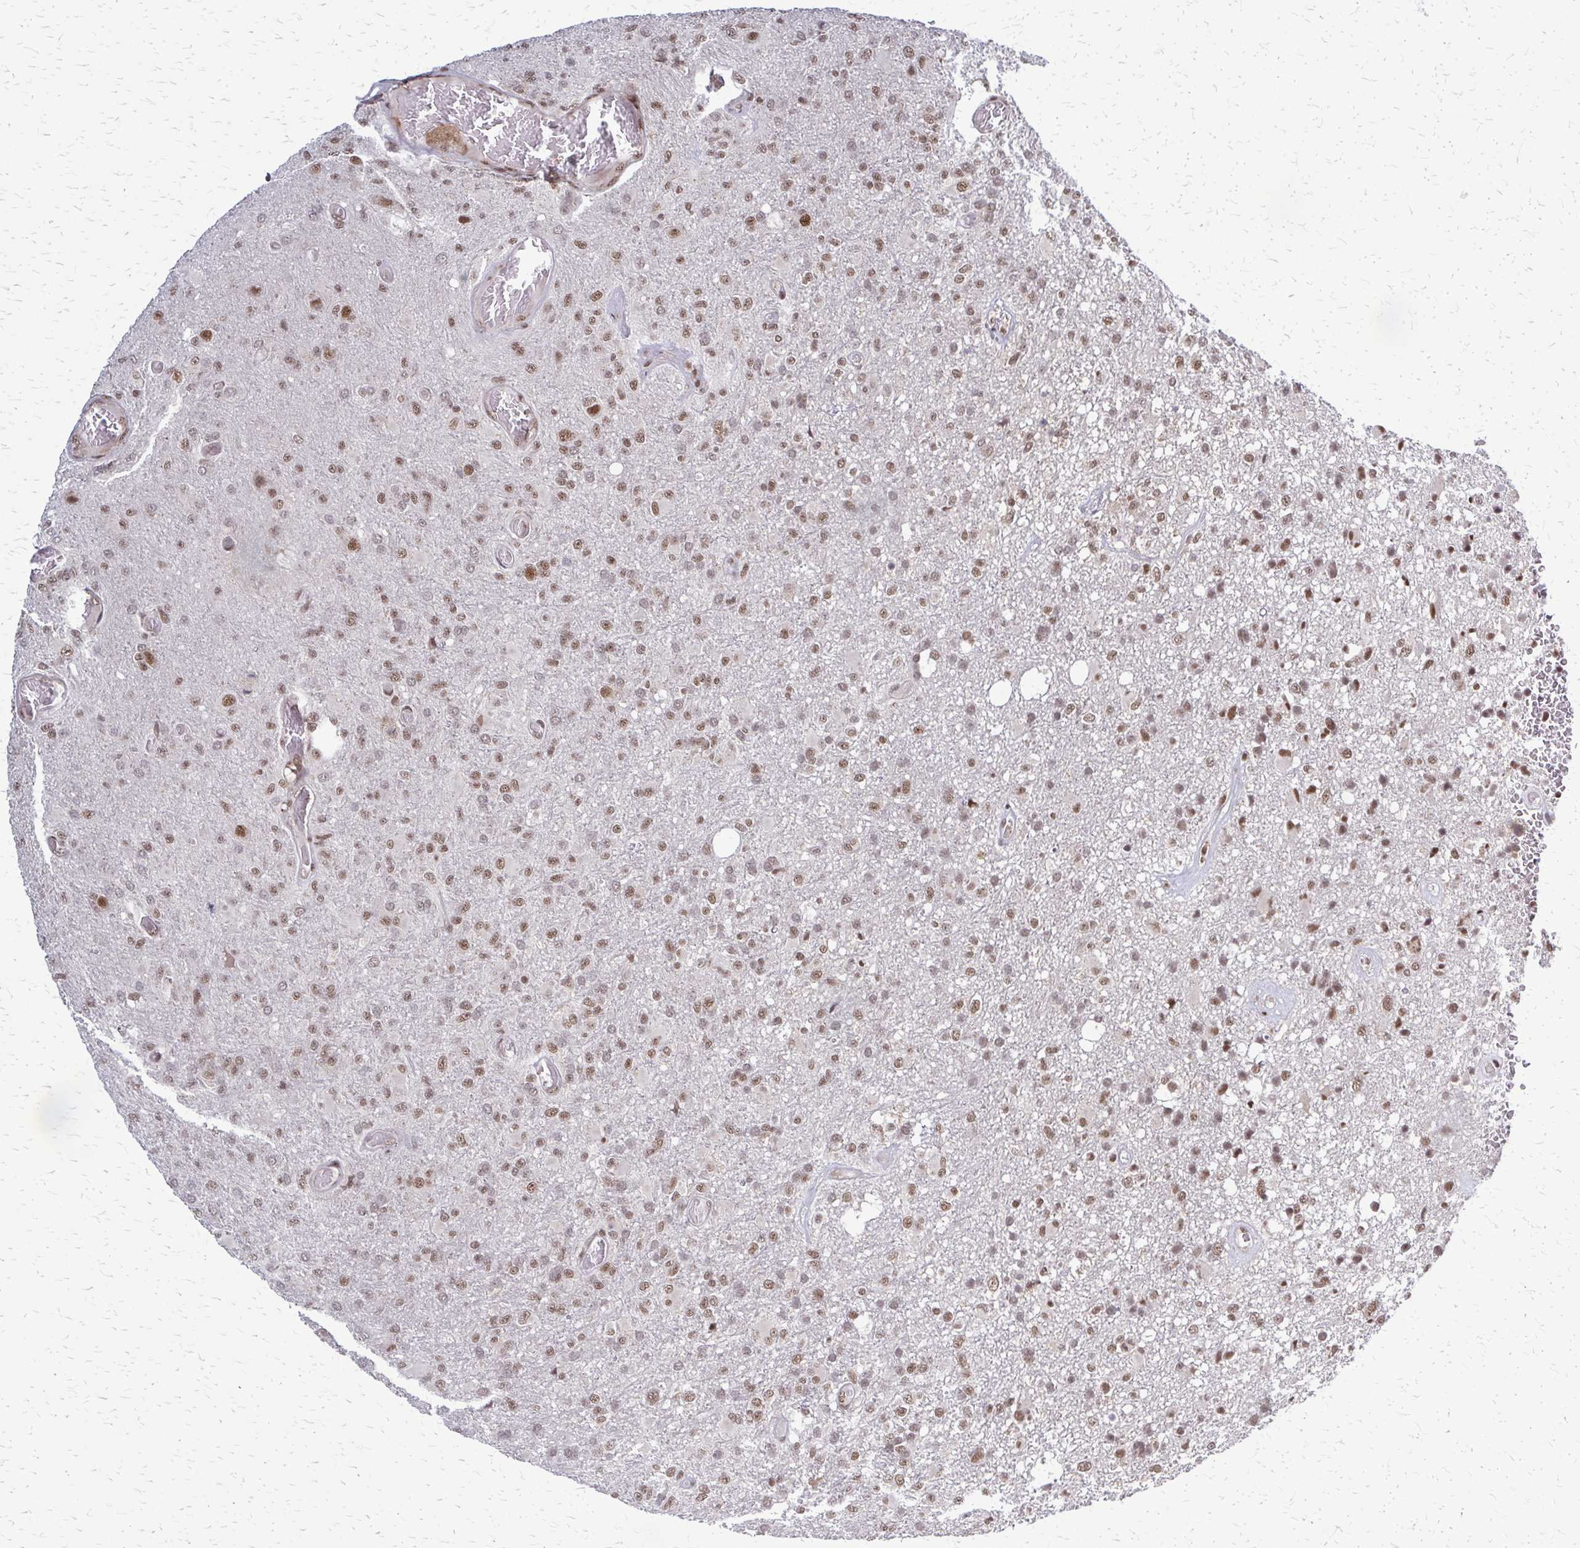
{"staining": {"intensity": "moderate", "quantity": ">75%", "location": "nuclear"}, "tissue": "glioma", "cell_type": "Tumor cells", "image_type": "cancer", "snomed": [{"axis": "morphology", "description": "Glioma, malignant, High grade"}, {"axis": "topography", "description": "Brain"}], "caption": "This is an image of immunohistochemistry staining of malignant high-grade glioma, which shows moderate positivity in the nuclear of tumor cells.", "gene": "HDAC3", "patient": {"sex": "female", "age": 74}}